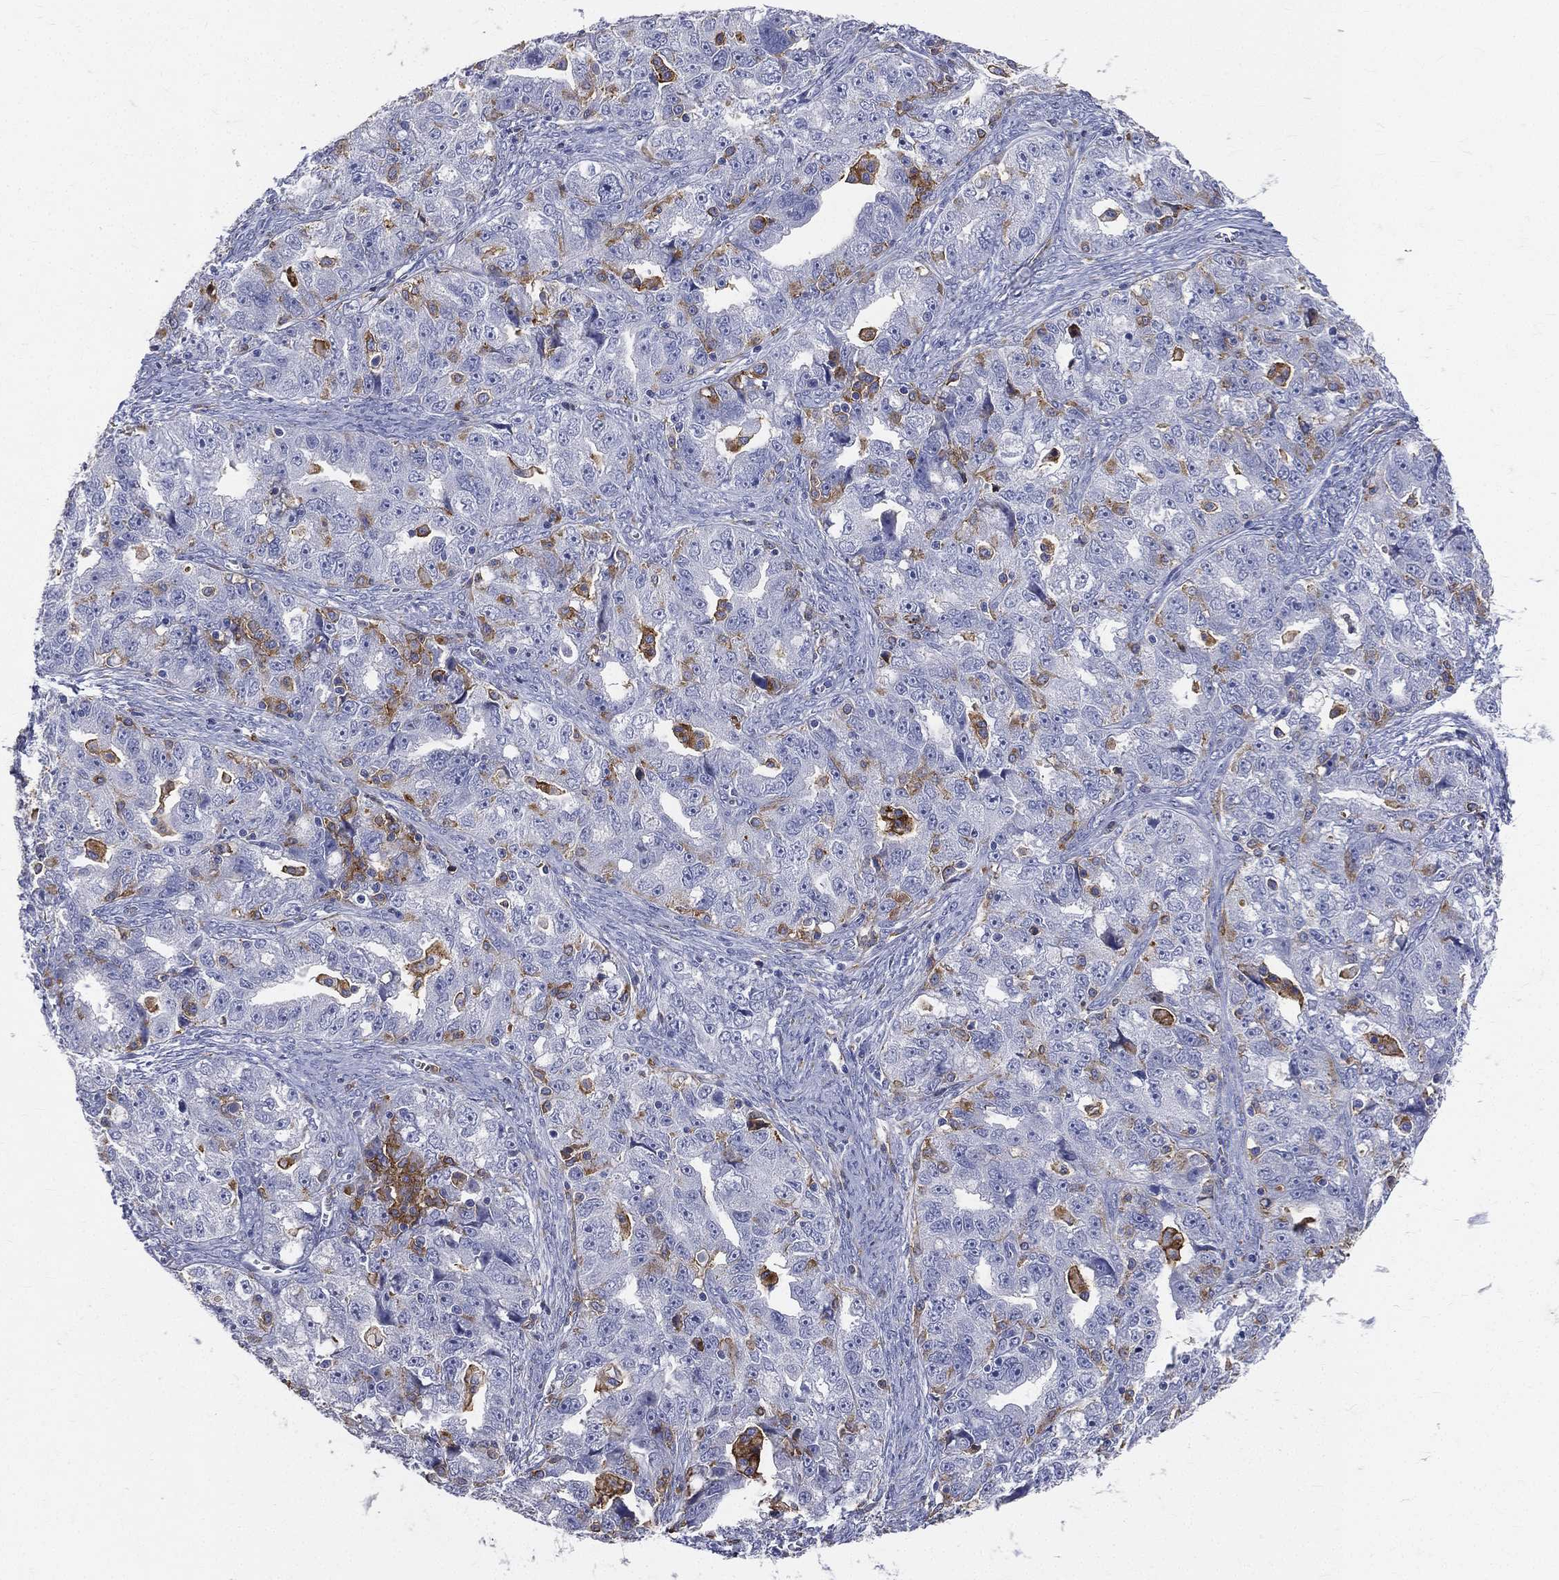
{"staining": {"intensity": "negative", "quantity": "none", "location": "none"}, "tissue": "ovarian cancer", "cell_type": "Tumor cells", "image_type": "cancer", "snomed": [{"axis": "morphology", "description": "Cystadenocarcinoma, serous, NOS"}, {"axis": "topography", "description": "Ovary"}], "caption": "Human ovarian serous cystadenocarcinoma stained for a protein using IHC demonstrates no positivity in tumor cells.", "gene": "CD33", "patient": {"sex": "female", "age": 51}}